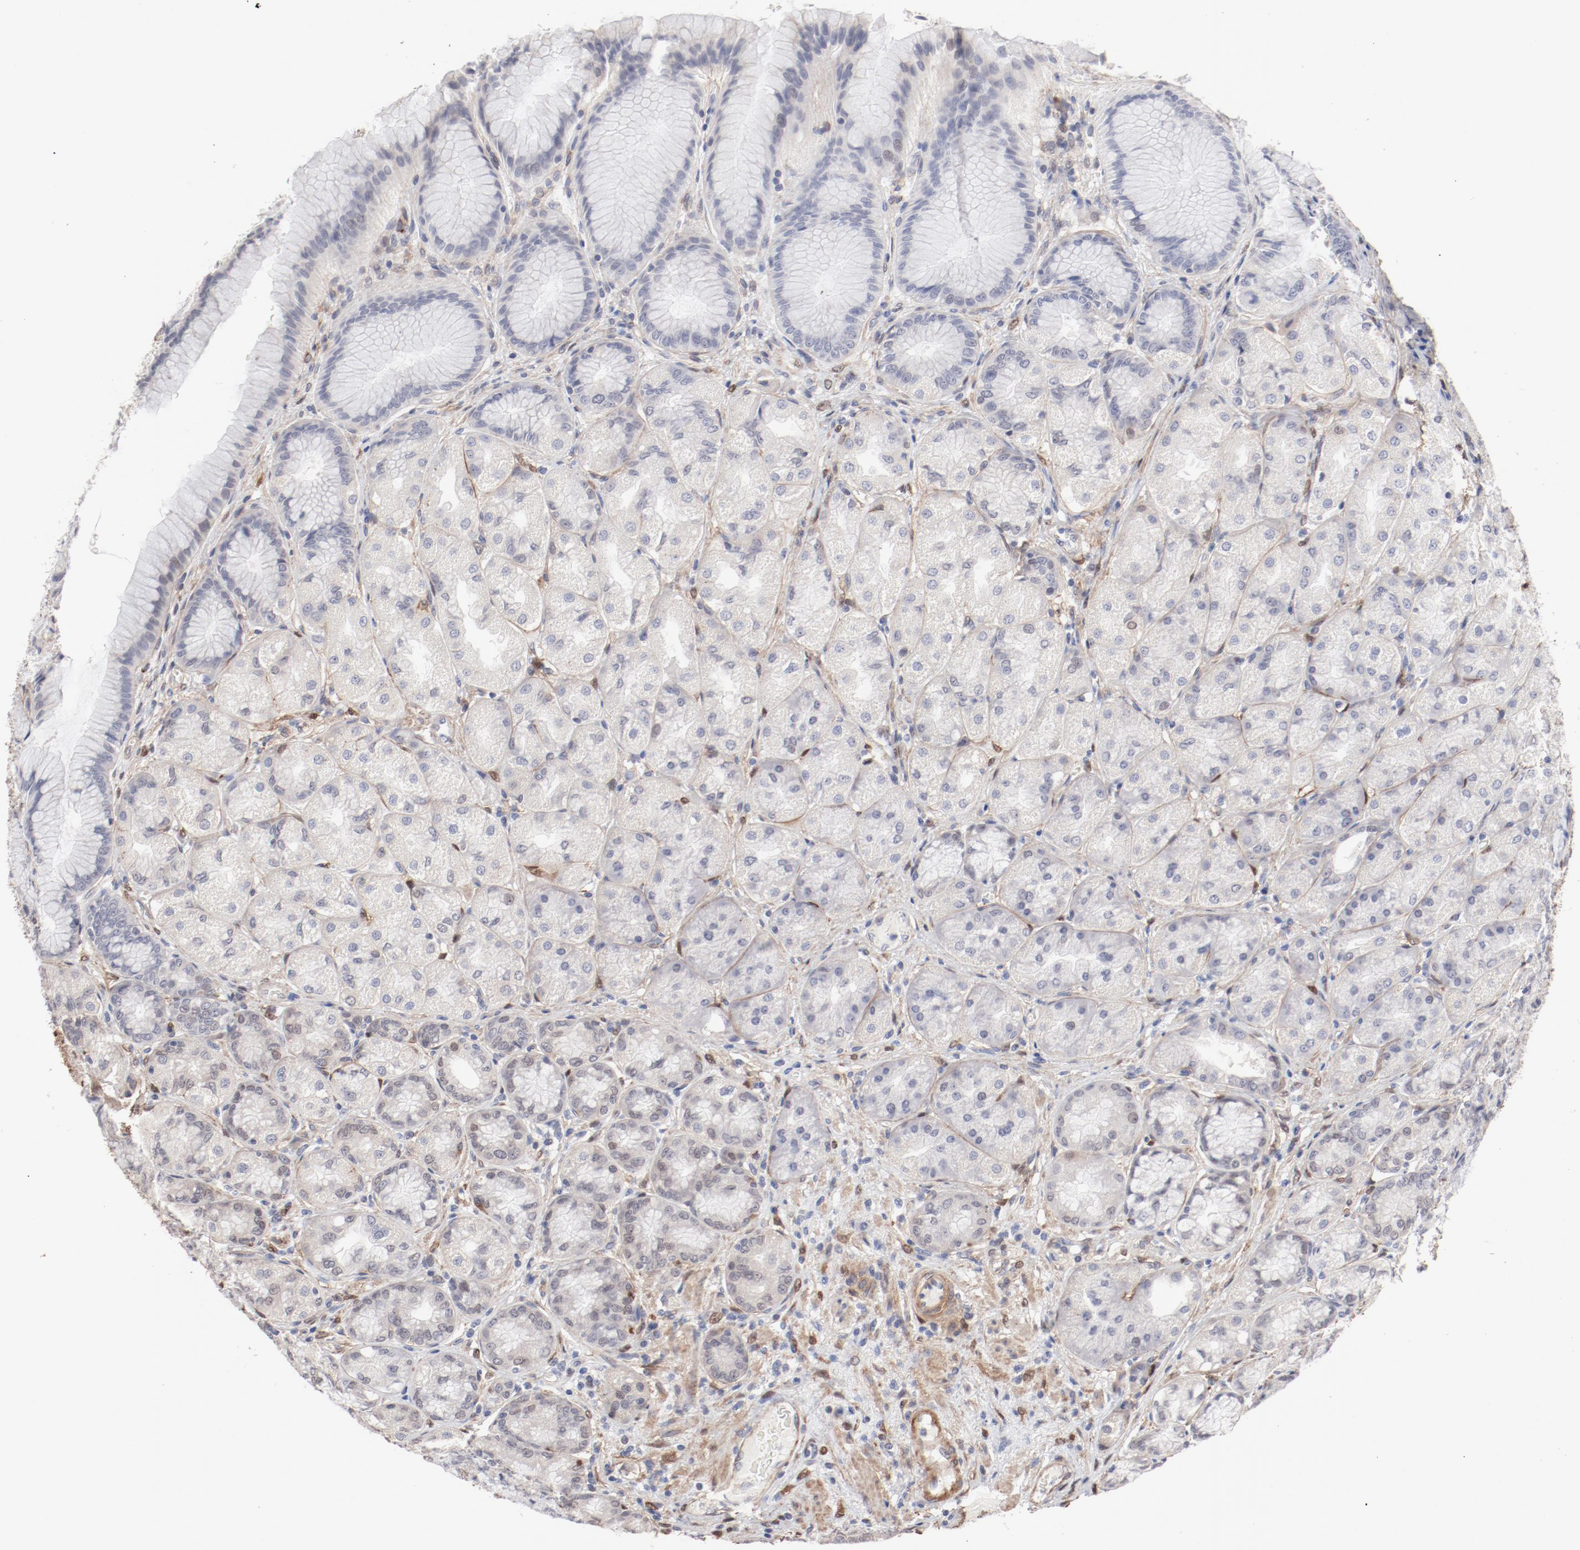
{"staining": {"intensity": "negative", "quantity": "none", "location": "none"}, "tissue": "stomach", "cell_type": "Glandular cells", "image_type": "normal", "snomed": [{"axis": "morphology", "description": "Normal tissue, NOS"}, {"axis": "morphology", "description": "Adenocarcinoma, NOS"}, {"axis": "topography", "description": "Stomach"}, {"axis": "topography", "description": "Stomach, lower"}], "caption": "Stomach stained for a protein using immunohistochemistry (IHC) demonstrates no positivity glandular cells.", "gene": "MAGED4B", "patient": {"sex": "female", "age": 65}}